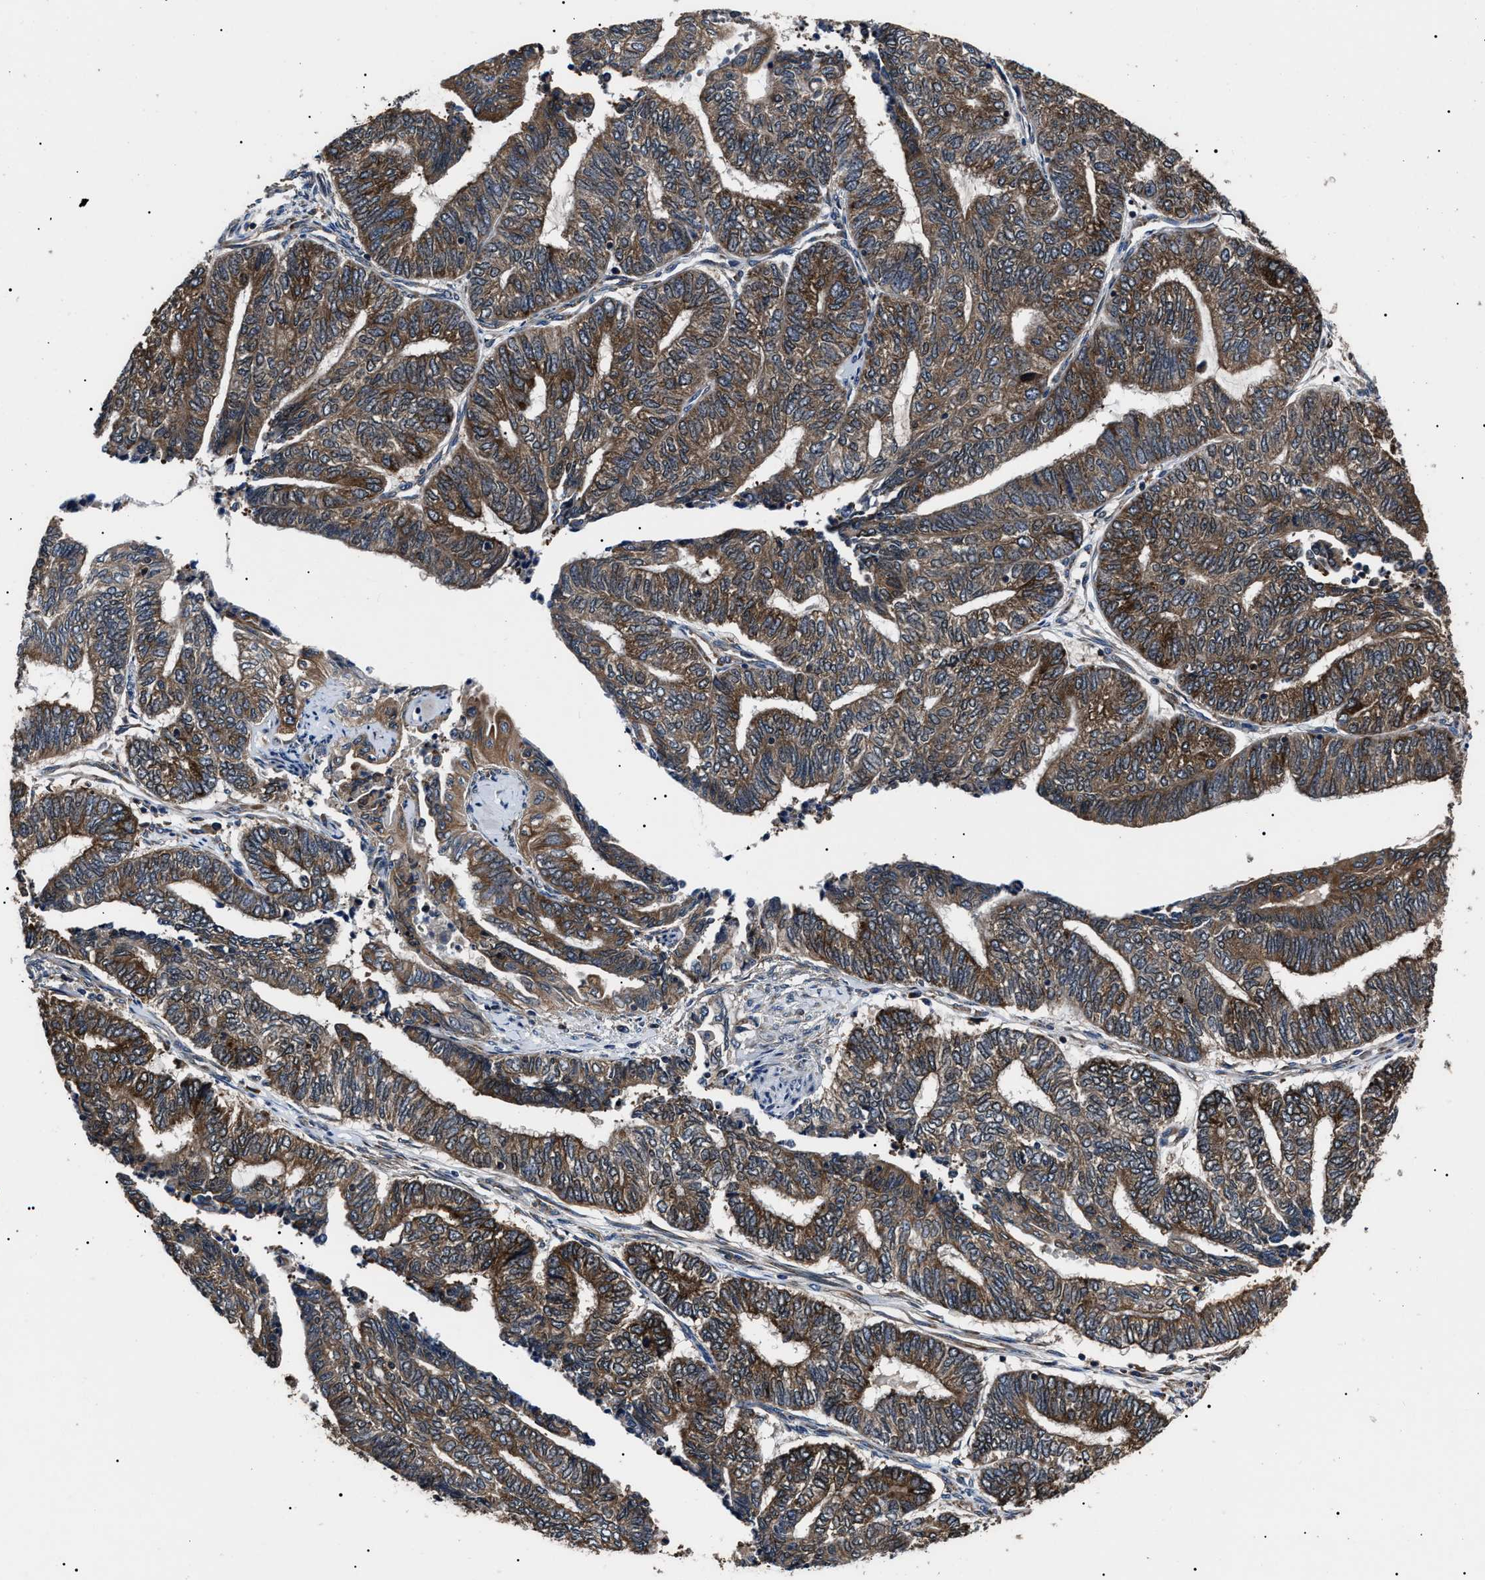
{"staining": {"intensity": "moderate", "quantity": ">75%", "location": "cytoplasmic/membranous"}, "tissue": "endometrial cancer", "cell_type": "Tumor cells", "image_type": "cancer", "snomed": [{"axis": "morphology", "description": "Adenocarcinoma, NOS"}, {"axis": "topography", "description": "Uterus"}, {"axis": "topography", "description": "Endometrium"}], "caption": "The photomicrograph demonstrates immunohistochemical staining of endometrial adenocarcinoma. There is moderate cytoplasmic/membranous expression is identified in approximately >75% of tumor cells.", "gene": "CCT8", "patient": {"sex": "female", "age": 70}}